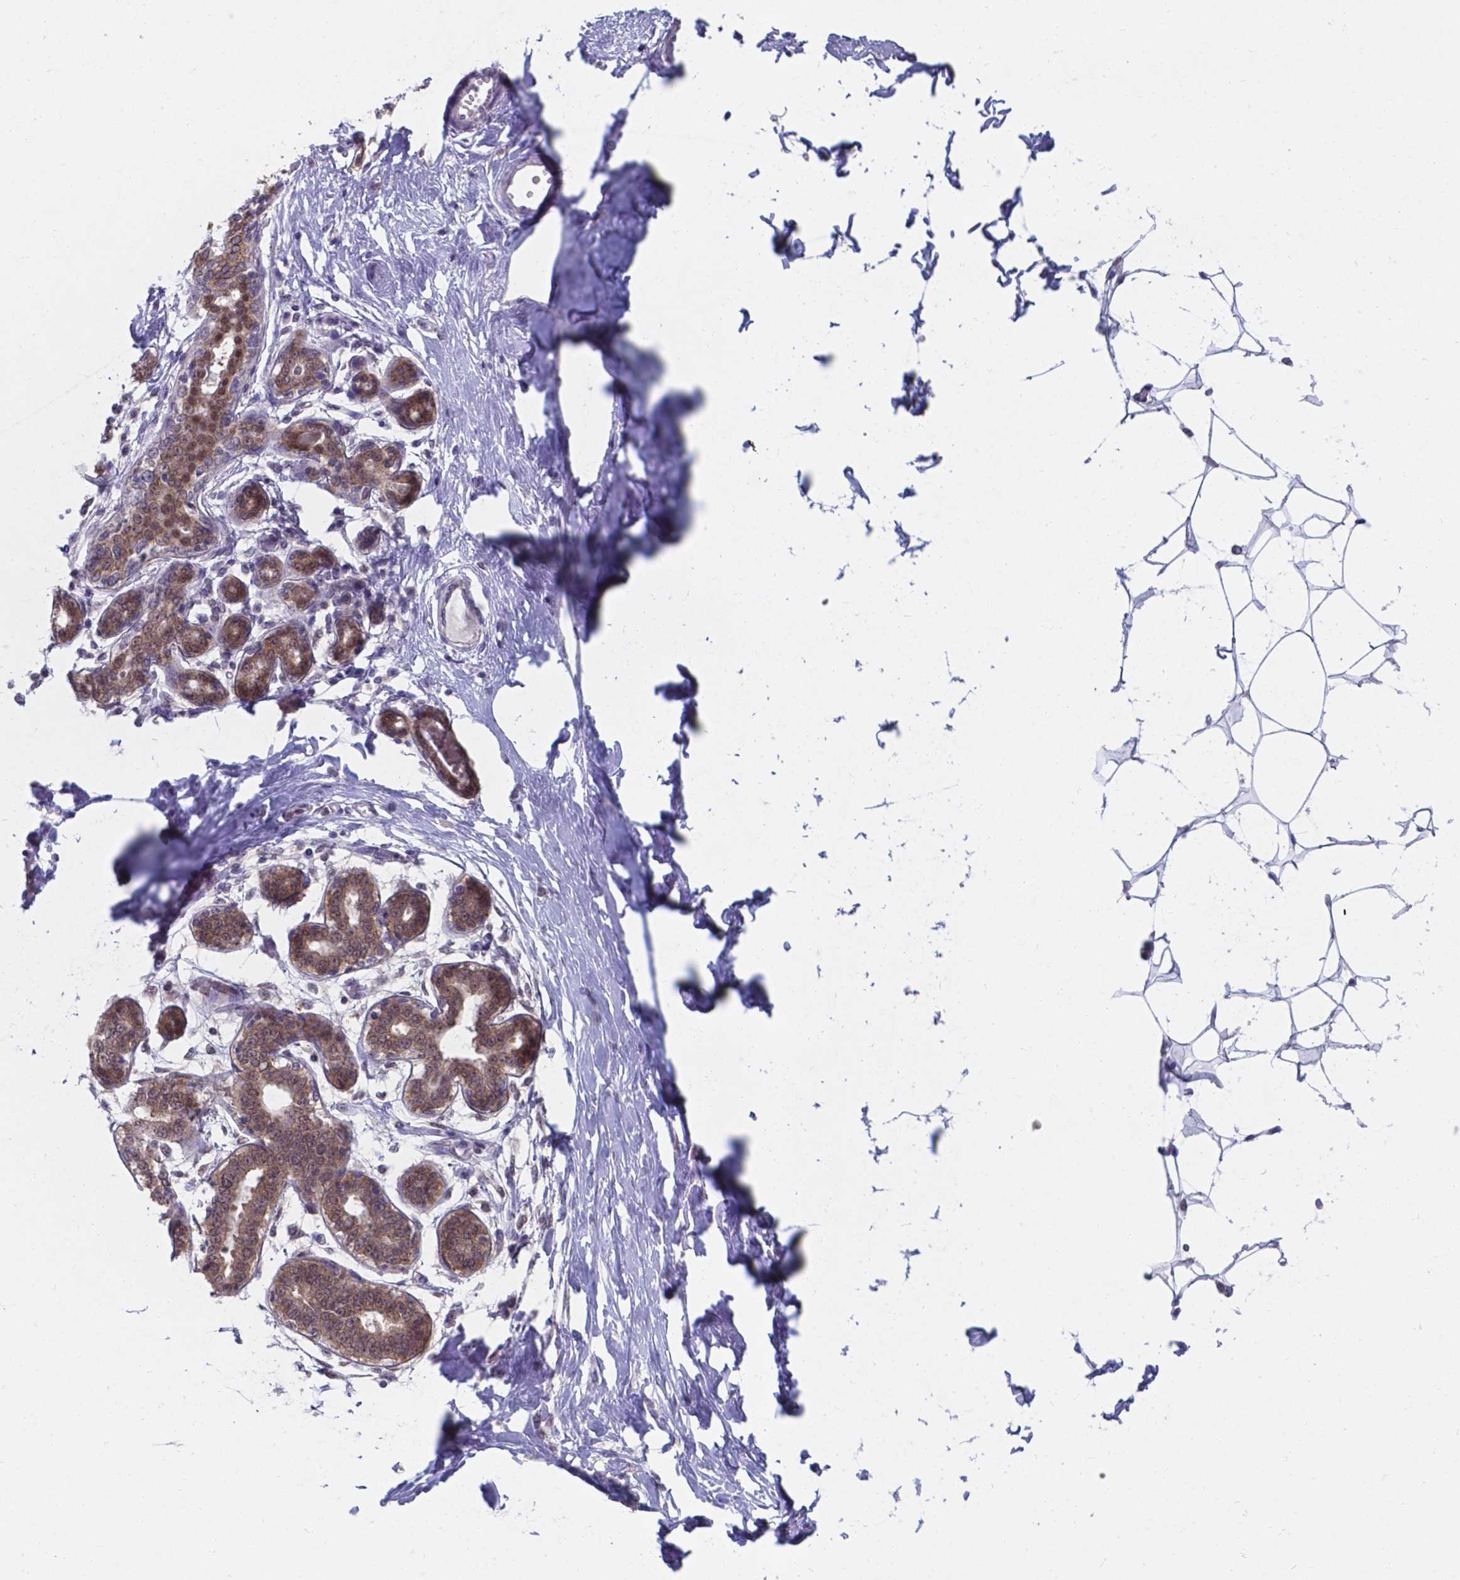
{"staining": {"intensity": "weak", "quantity": "25%-75%", "location": "cytoplasmic/membranous,nuclear"}, "tissue": "breast", "cell_type": "Adipocytes", "image_type": "normal", "snomed": [{"axis": "morphology", "description": "Normal tissue, NOS"}, {"axis": "topography", "description": "Skin"}, {"axis": "topography", "description": "Breast"}], "caption": "Unremarkable breast was stained to show a protein in brown. There is low levels of weak cytoplasmic/membranous,nuclear expression in approximately 25%-75% of adipocytes. (DAB IHC with brightfield microscopy, high magnification).", "gene": "UBE2E2", "patient": {"sex": "female", "age": 43}}